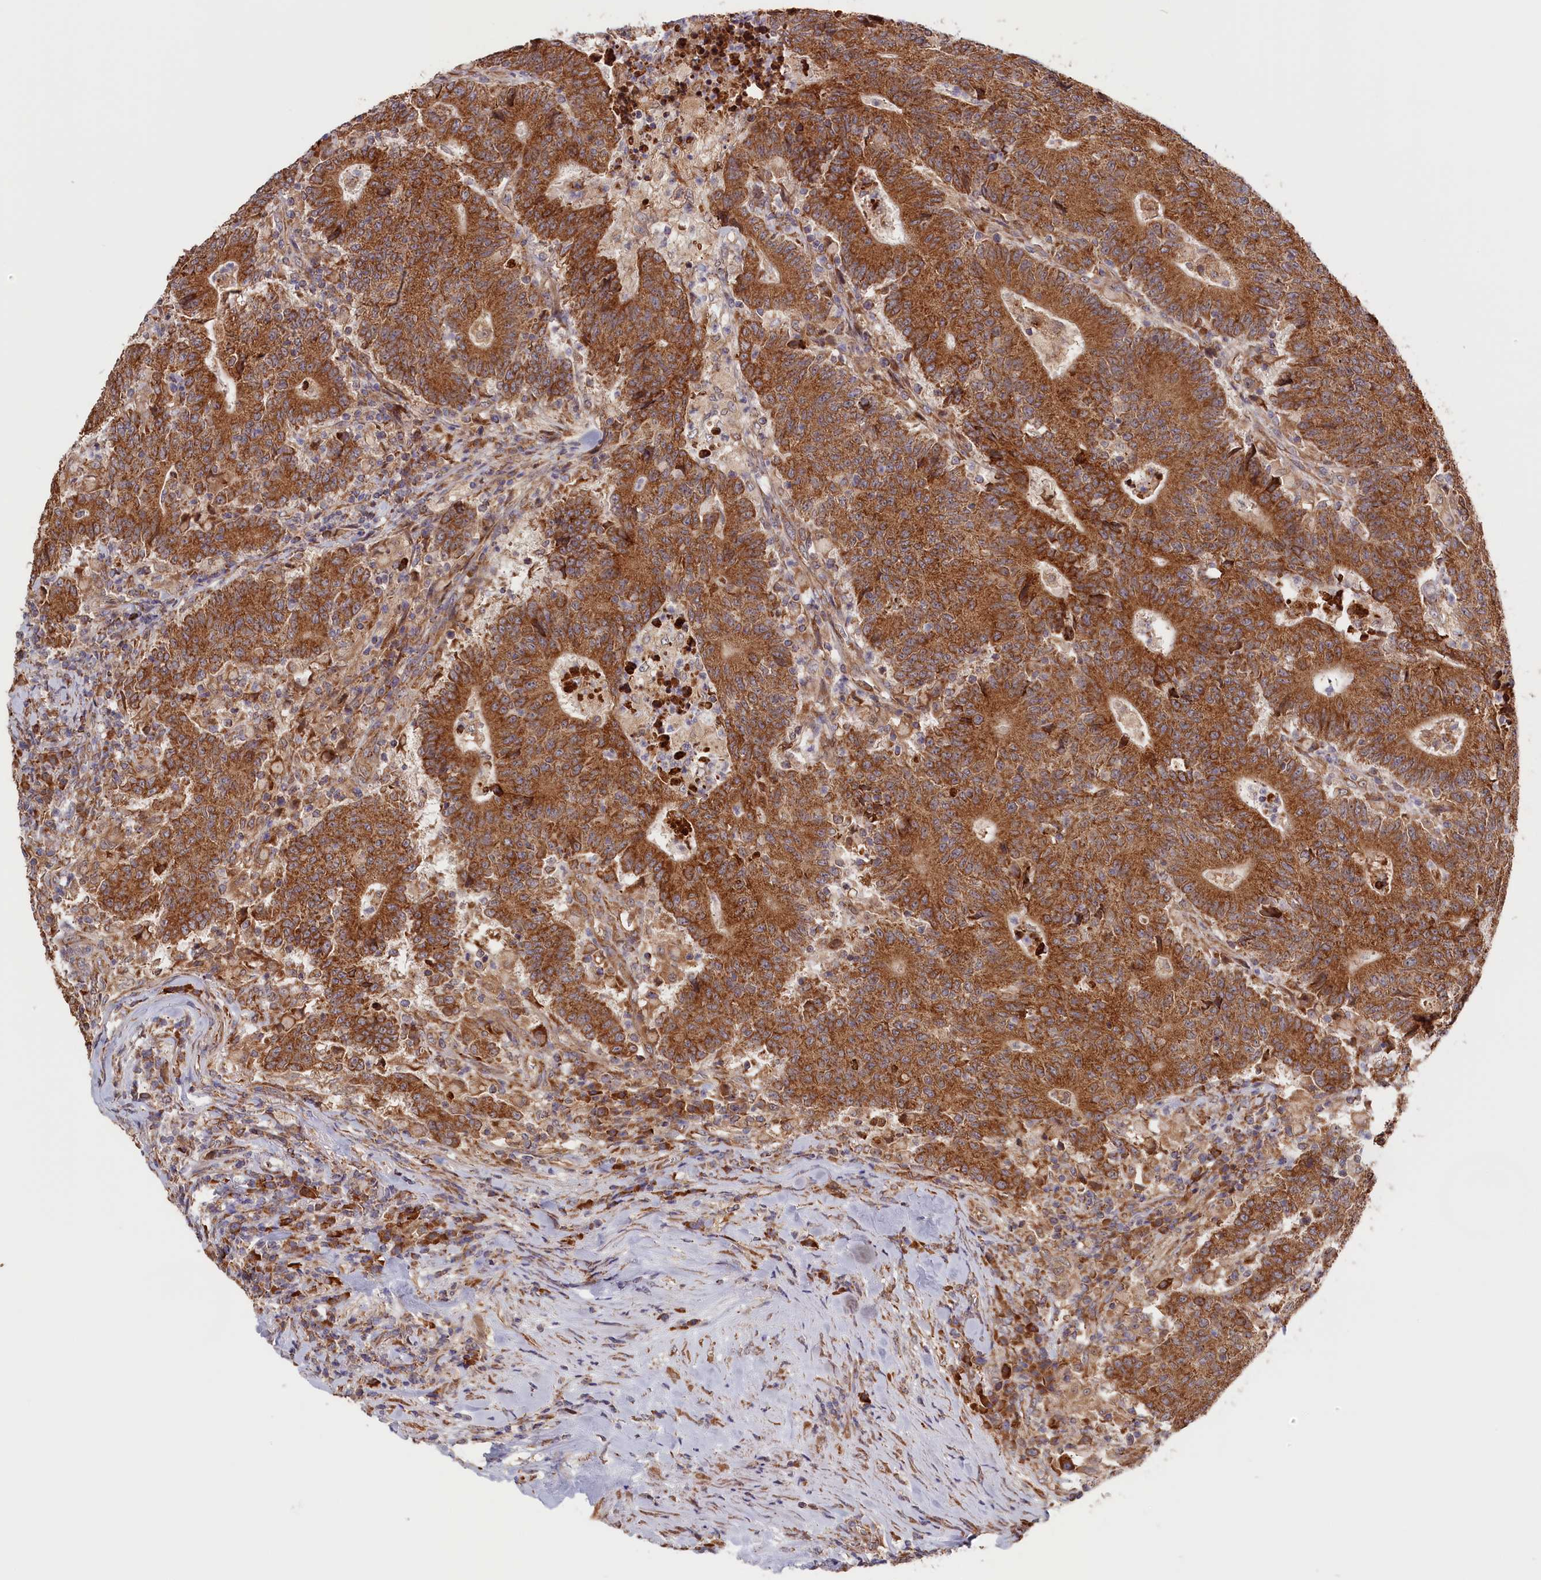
{"staining": {"intensity": "moderate", "quantity": ">75%", "location": "cytoplasmic/membranous"}, "tissue": "colorectal cancer", "cell_type": "Tumor cells", "image_type": "cancer", "snomed": [{"axis": "morphology", "description": "Adenocarcinoma, NOS"}, {"axis": "topography", "description": "Colon"}], "caption": "DAB (3,3'-diaminobenzidine) immunohistochemical staining of human adenocarcinoma (colorectal) demonstrates moderate cytoplasmic/membranous protein staining in approximately >75% of tumor cells. Immunohistochemistry stains the protein of interest in brown and the nuclei are stained blue.", "gene": "CEP44", "patient": {"sex": "female", "age": 75}}